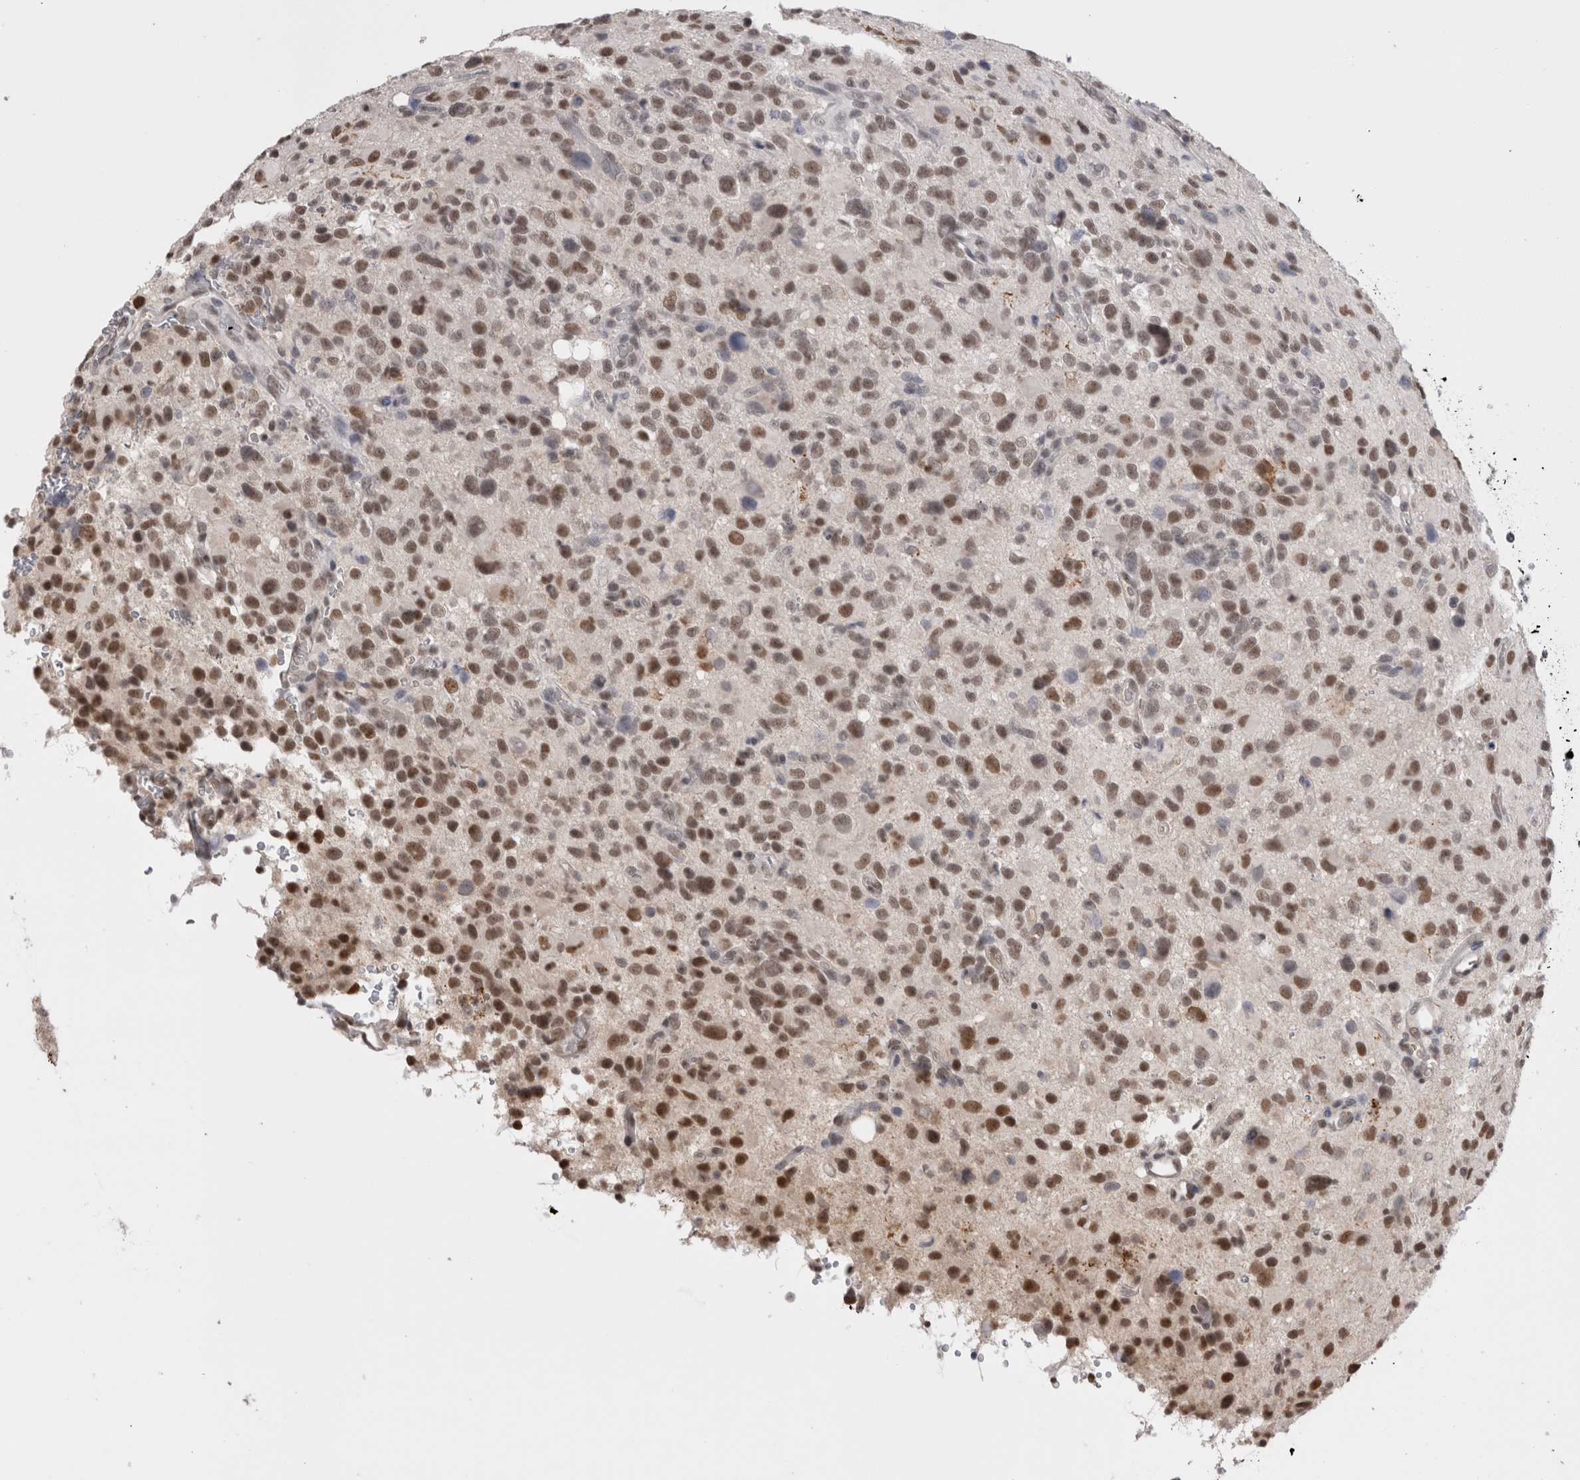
{"staining": {"intensity": "moderate", "quantity": ">75%", "location": "nuclear"}, "tissue": "glioma", "cell_type": "Tumor cells", "image_type": "cancer", "snomed": [{"axis": "morphology", "description": "Glioma, malignant, High grade"}, {"axis": "topography", "description": "Brain"}], "caption": "Moderate nuclear protein staining is seen in about >75% of tumor cells in high-grade glioma (malignant).", "gene": "DAXX", "patient": {"sex": "male", "age": 48}}